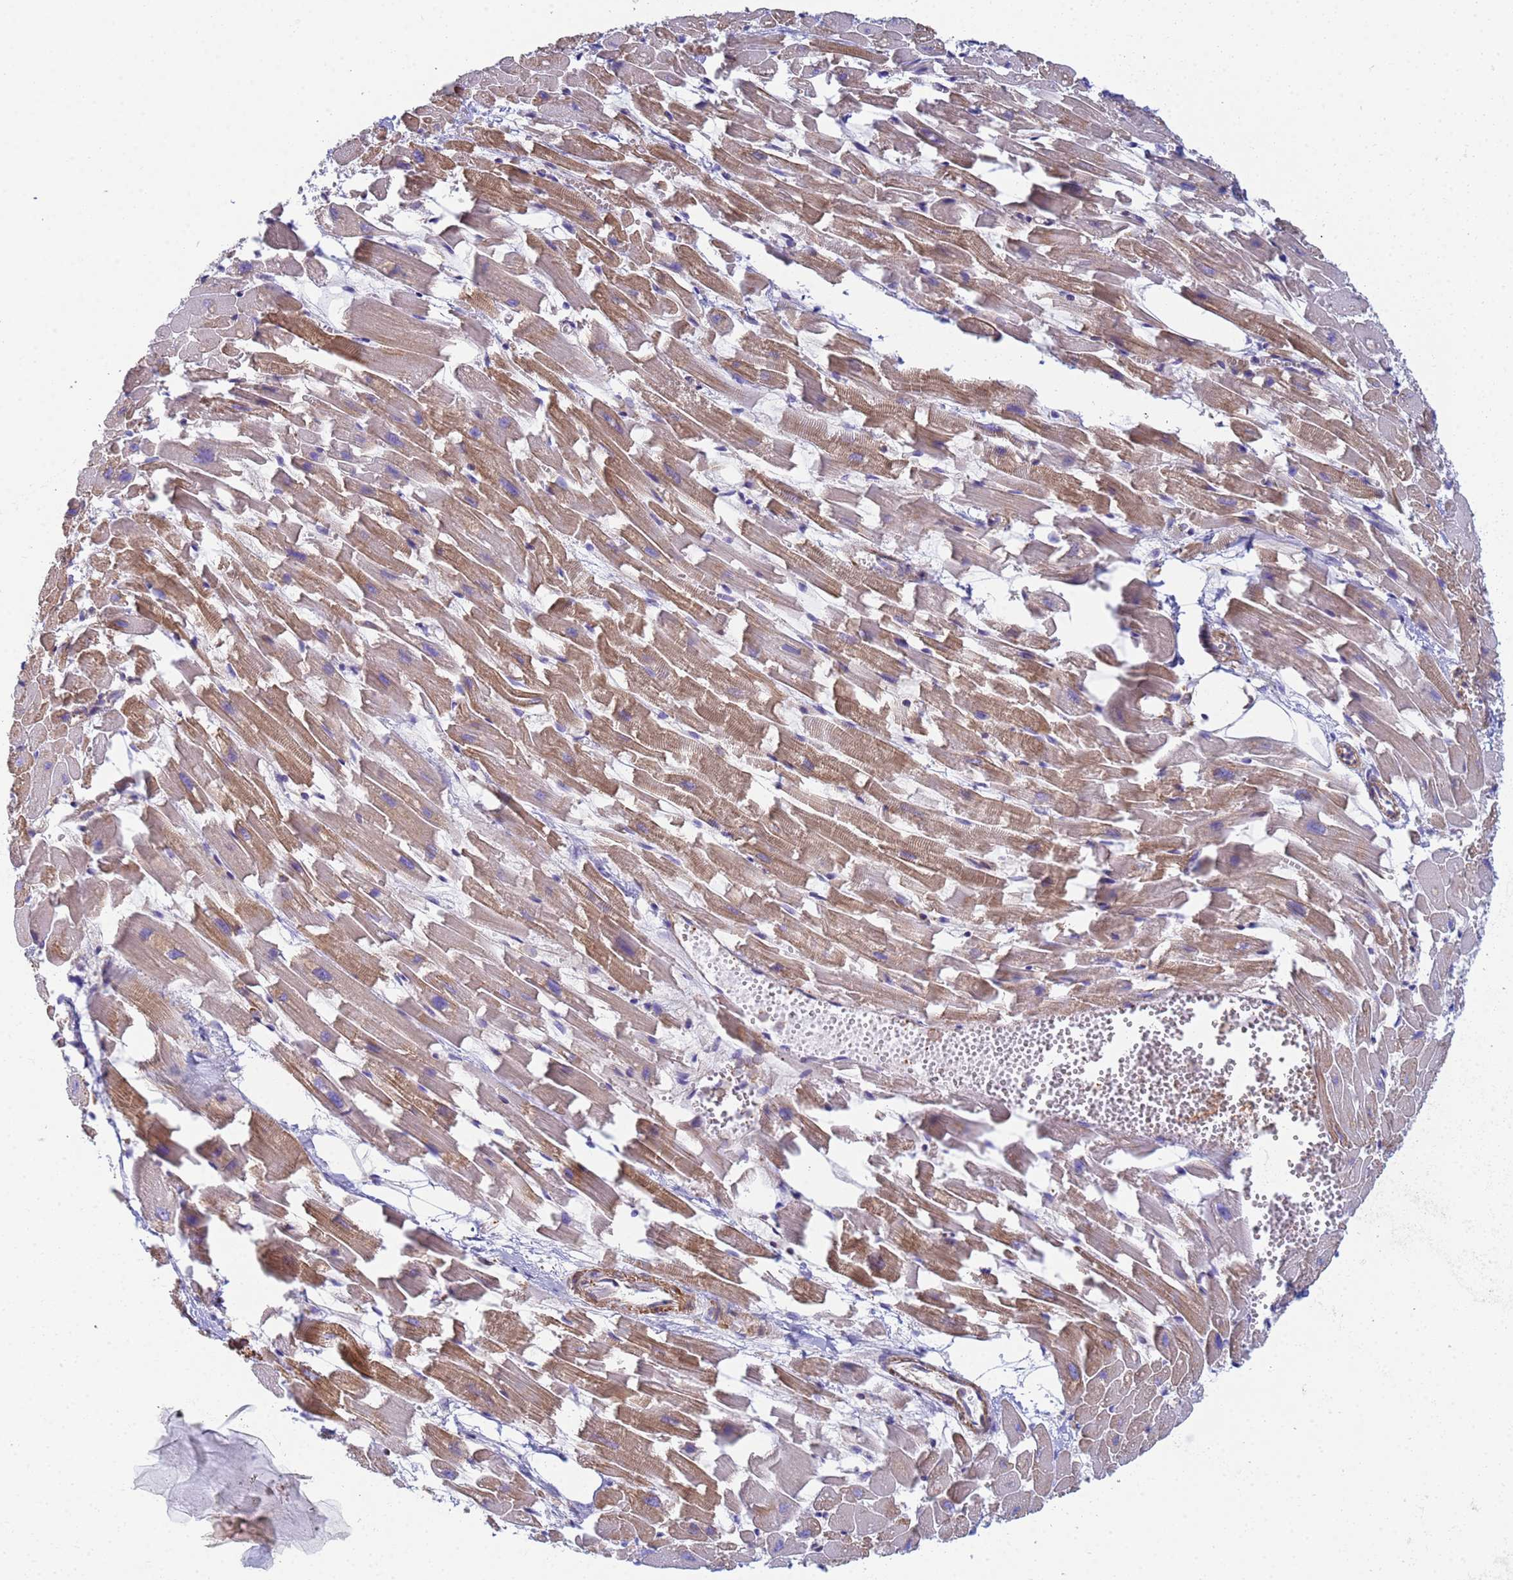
{"staining": {"intensity": "moderate", "quantity": ">75%", "location": "cytoplasmic/membranous"}, "tissue": "heart muscle", "cell_type": "Cardiomyocytes", "image_type": "normal", "snomed": [{"axis": "morphology", "description": "Normal tissue, NOS"}, {"axis": "topography", "description": "Heart"}], "caption": "Heart muscle stained with DAB immunohistochemistry displays medium levels of moderate cytoplasmic/membranous positivity in approximately >75% of cardiomyocytes. The protein is shown in brown color, while the nuclei are stained blue.", "gene": "ZNG1A", "patient": {"sex": "female", "age": 64}}